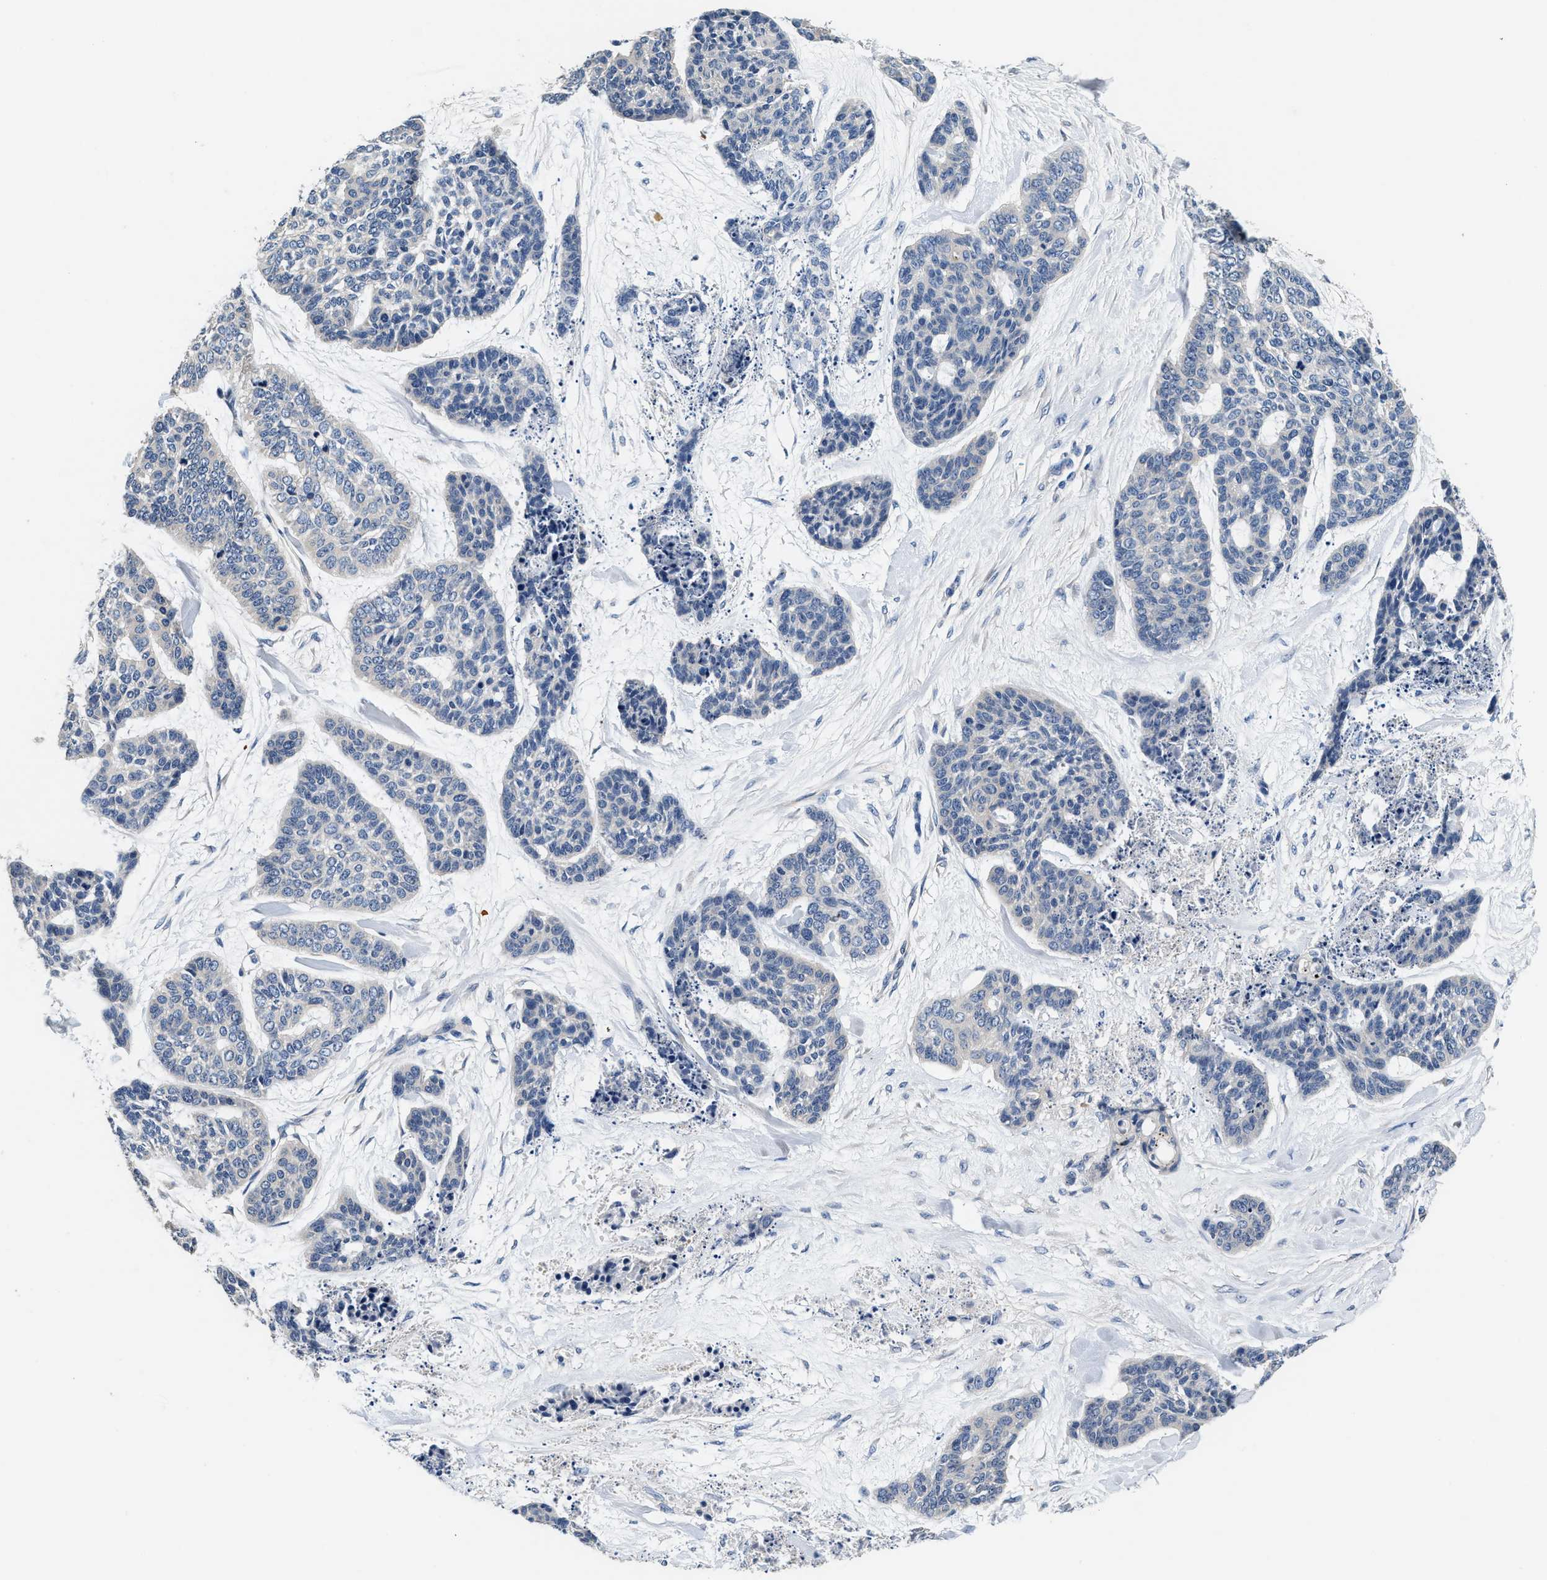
{"staining": {"intensity": "negative", "quantity": "none", "location": "none"}, "tissue": "skin cancer", "cell_type": "Tumor cells", "image_type": "cancer", "snomed": [{"axis": "morphology", "description": "Basal cell carcinoma"}, {"axis": "topography", "description": "Skin"}], "caption": "DAB immunohistochemical staining of human skin cancer exhibits no significant staining in tumor cells. (DAB IHC, high magnification).", "gene": "ANKIB1", "patient": {"sex": "female", "age": 64}}